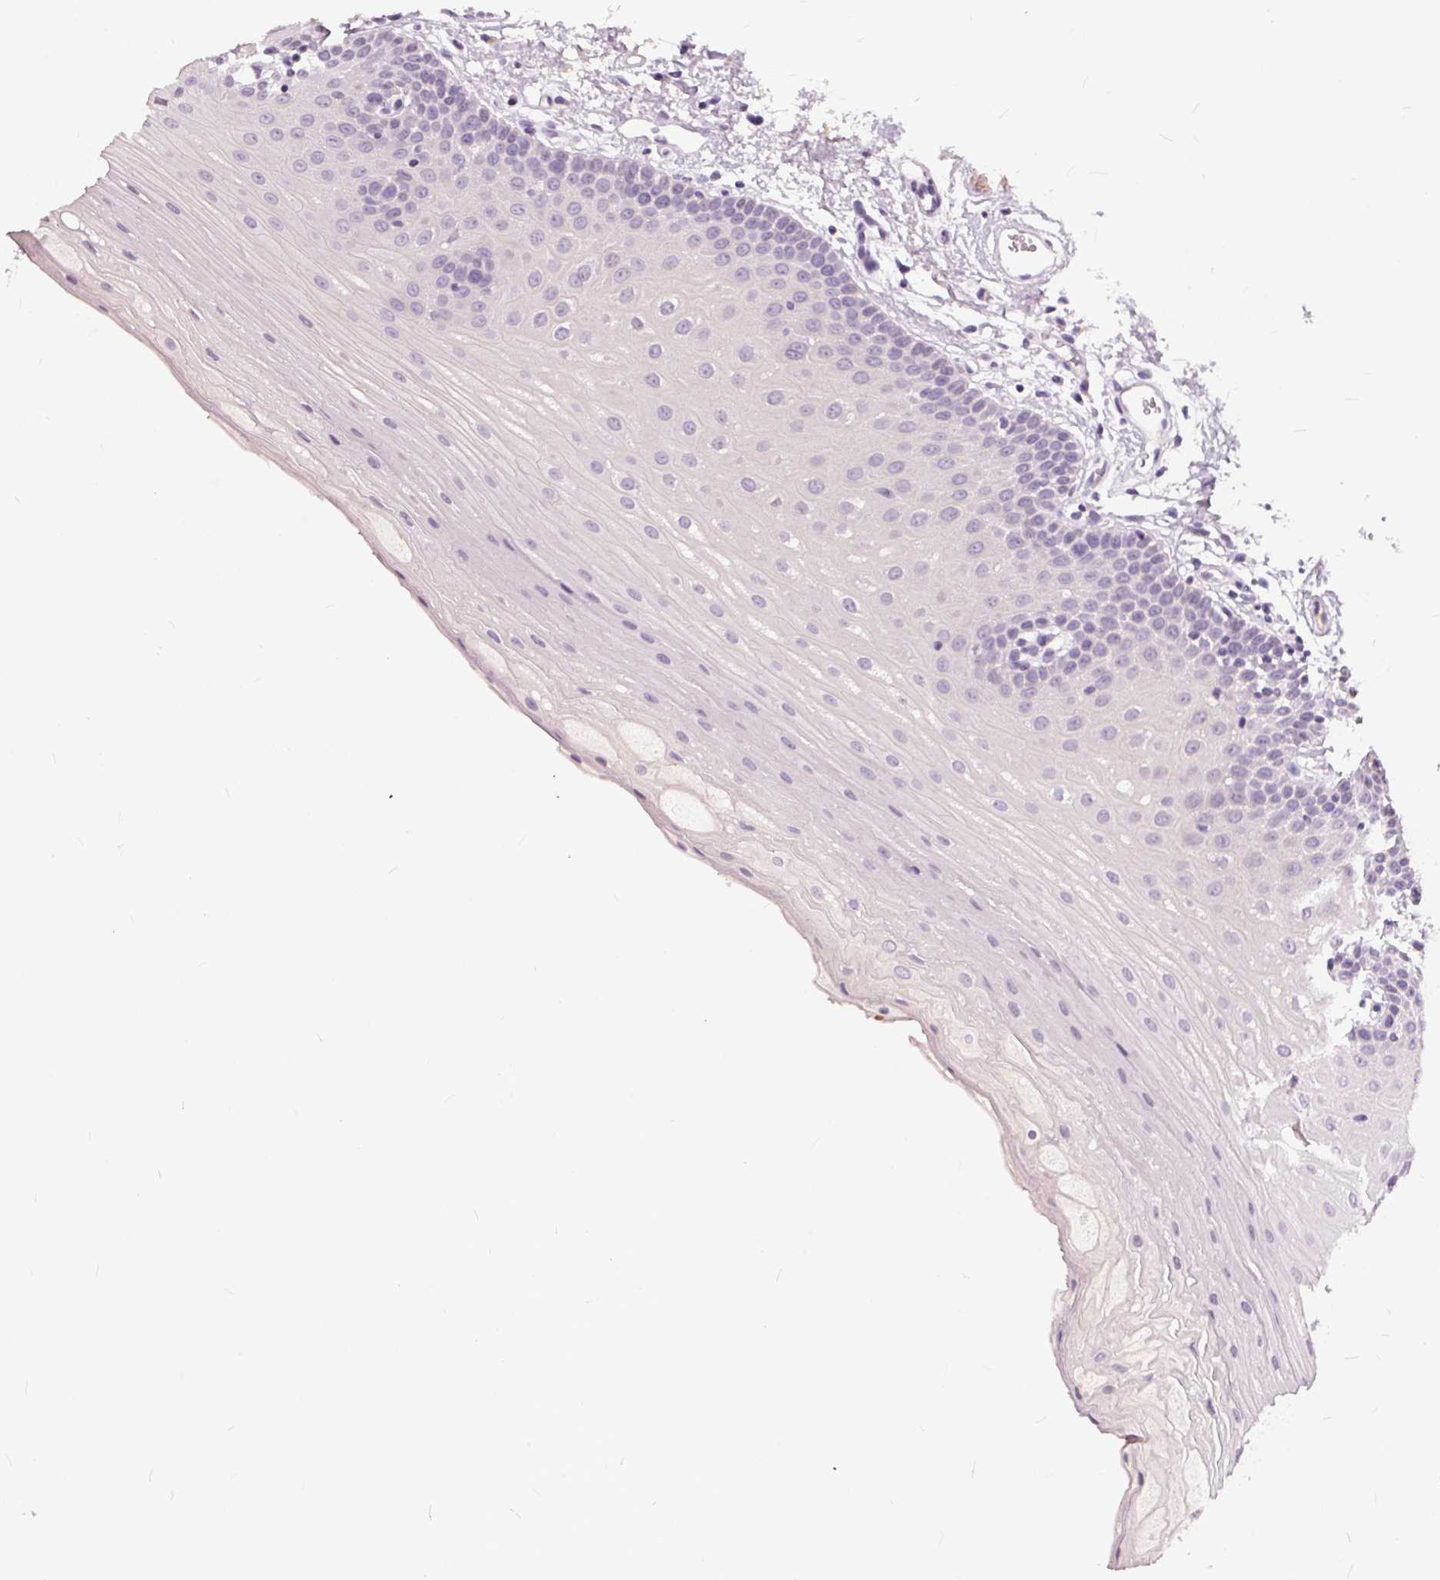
{"staining": {"intensity": "negative", "quantity": "none", "location": "none"}, "tissue": "oral mucosa", "cell_type": "Squamous epithelial cells", "image_type": "normal", "snomed": [{"axis": "morphology", "description": "Normal tissue, NOS"}, {"axis": "morphology", "description": "Adenocarcinoma, NOS"}, {"axis": "topography", "description": "Oral tissue"}, {"axis": "topography", "description": "Head-Neck"}], "caption": "This is an immunohistochemistry (IHC) histopathology image of unremarkable human oral mucosa. There is no staining in squamous epithelial cells.", "gene": "PLA2G2E", "patient": {"sex": "female", "age": 57}}